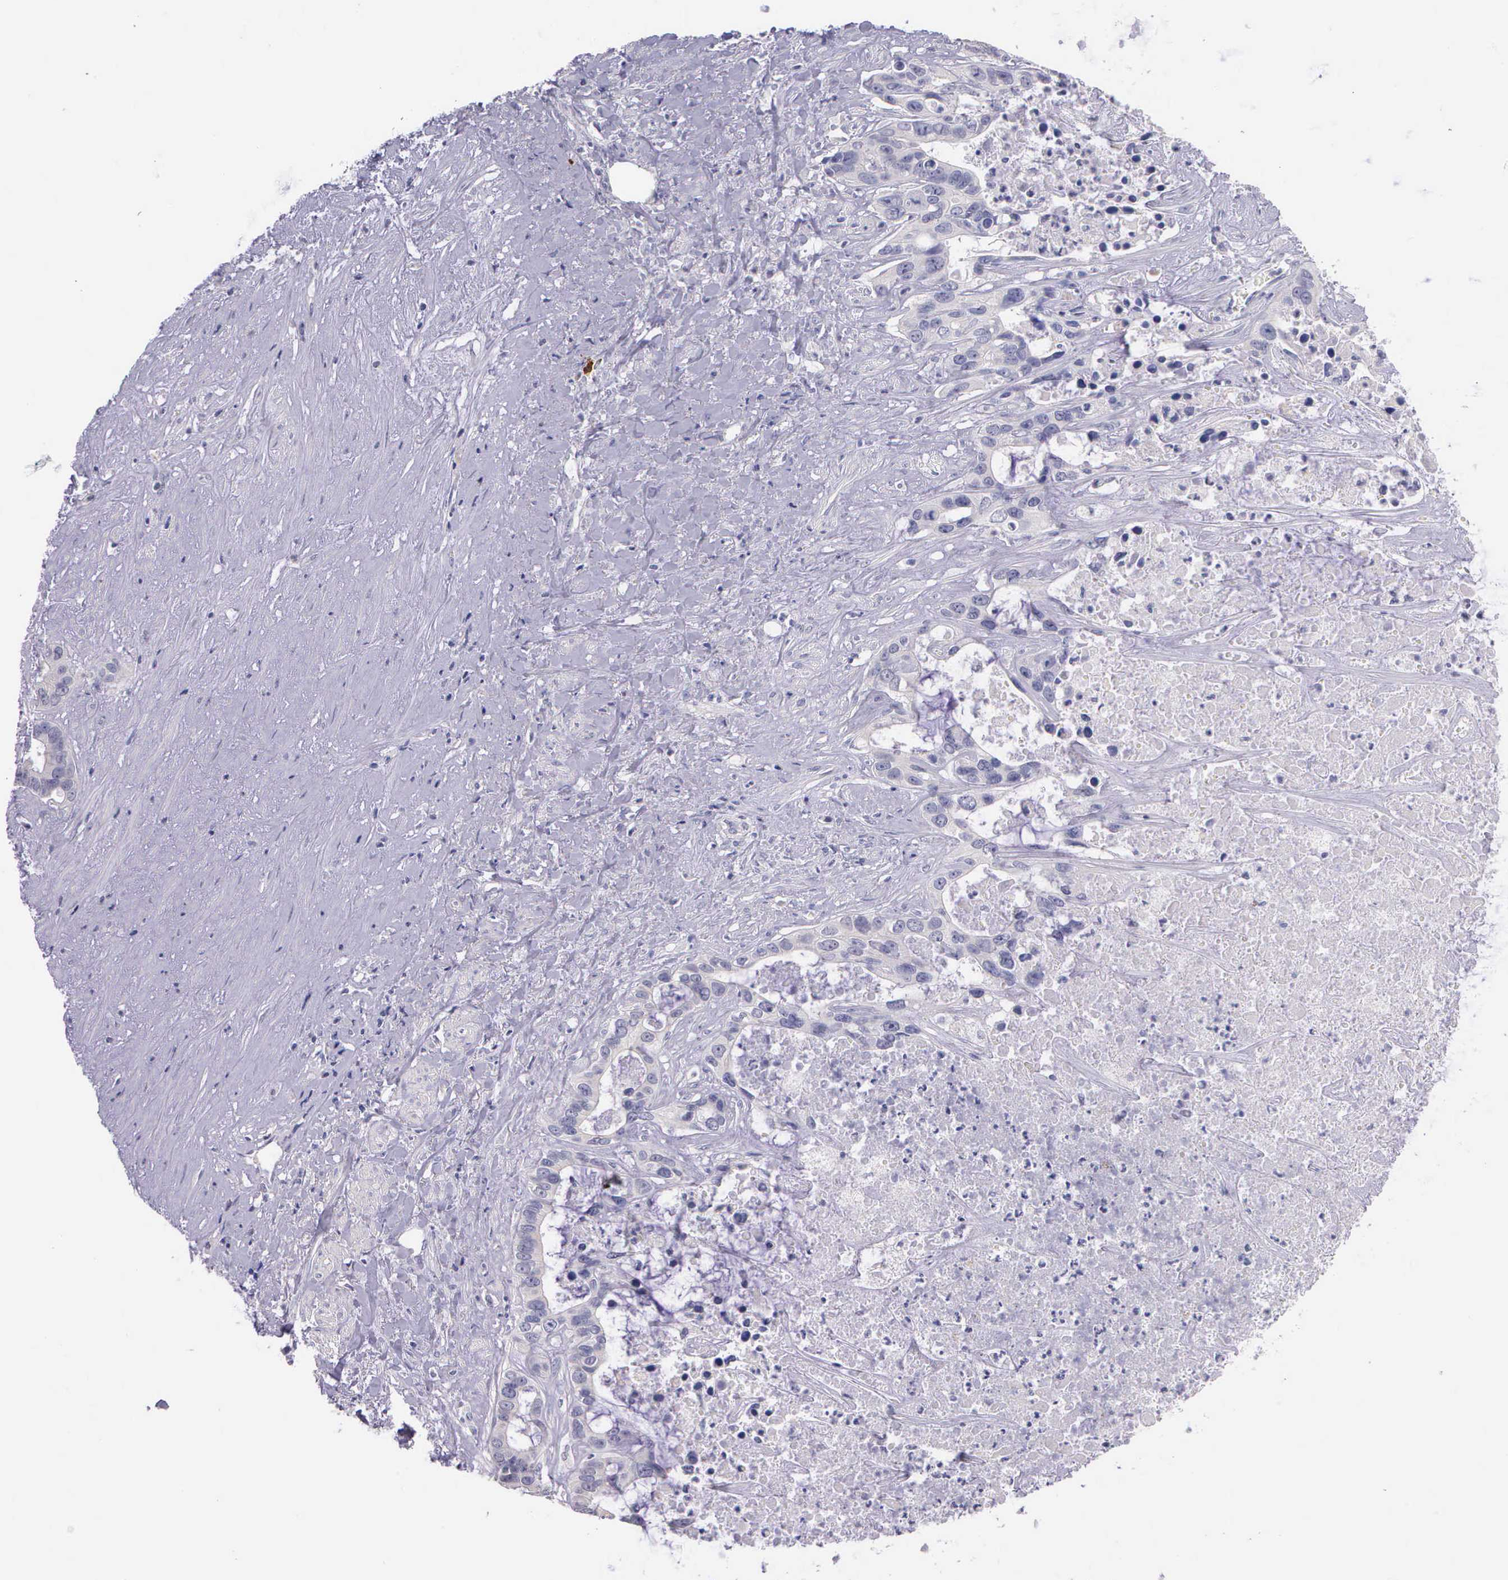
{"staining": {"intensity": "negative", "quantity": "none", "location": "none"}, "tissue": "liver cancer", "cell_type": "Tumor cells", "image_type": "cancer", "snomed": [{"axis": "morphology", "description": "Cholangiocarcinoma"}, {"axis": "topography", "description": "Liver"}], "caption": "High power microscopy photomicrograph of an immunohistochemistry image of cholangiocarcinoma (liver), revealing no significant staining in tumor cells.", "gene": "THSD7A", "patient": {"sex": "female", "age": 65}}